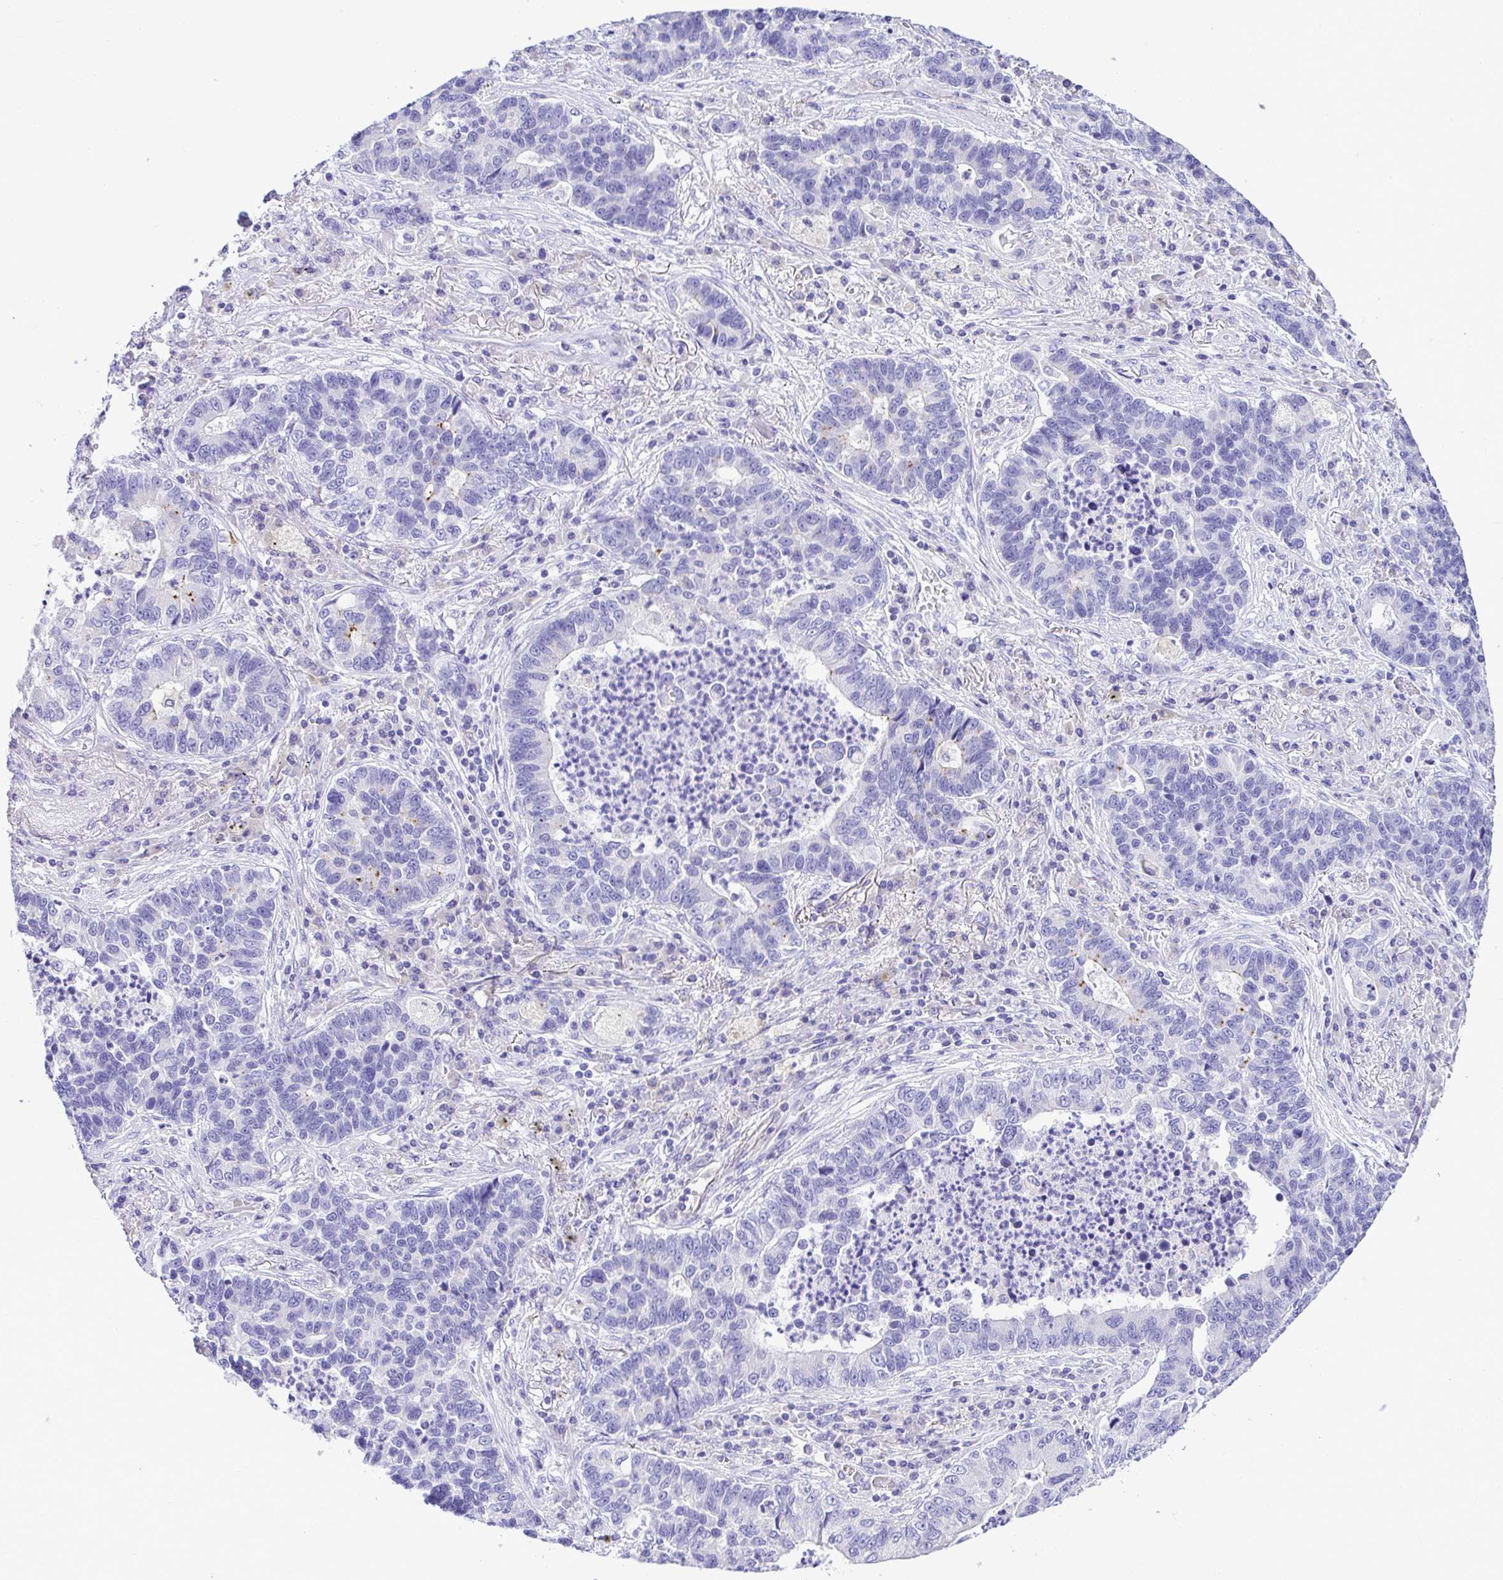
{"staining": {"intensity": "negative", "quantity": "none", "location": "none"}, "tissue": "lung cancer", "cell_type": "Tumor cells", "image_type": "cancer", "snomed": [{"axis": "morphology", "description": "Adenocarcinoma, NOS"}, {"axis": "topography", "description": "Lung"}], "caption": "Tumor cells show no significant staining in lung cancer (adenocarcinoma). (DAB (3,3'-diaminobenzidine) IHC with hematoxylin counter stain).", "gene": "BACE2", "patient": {"sex": "female", "age": 57}}